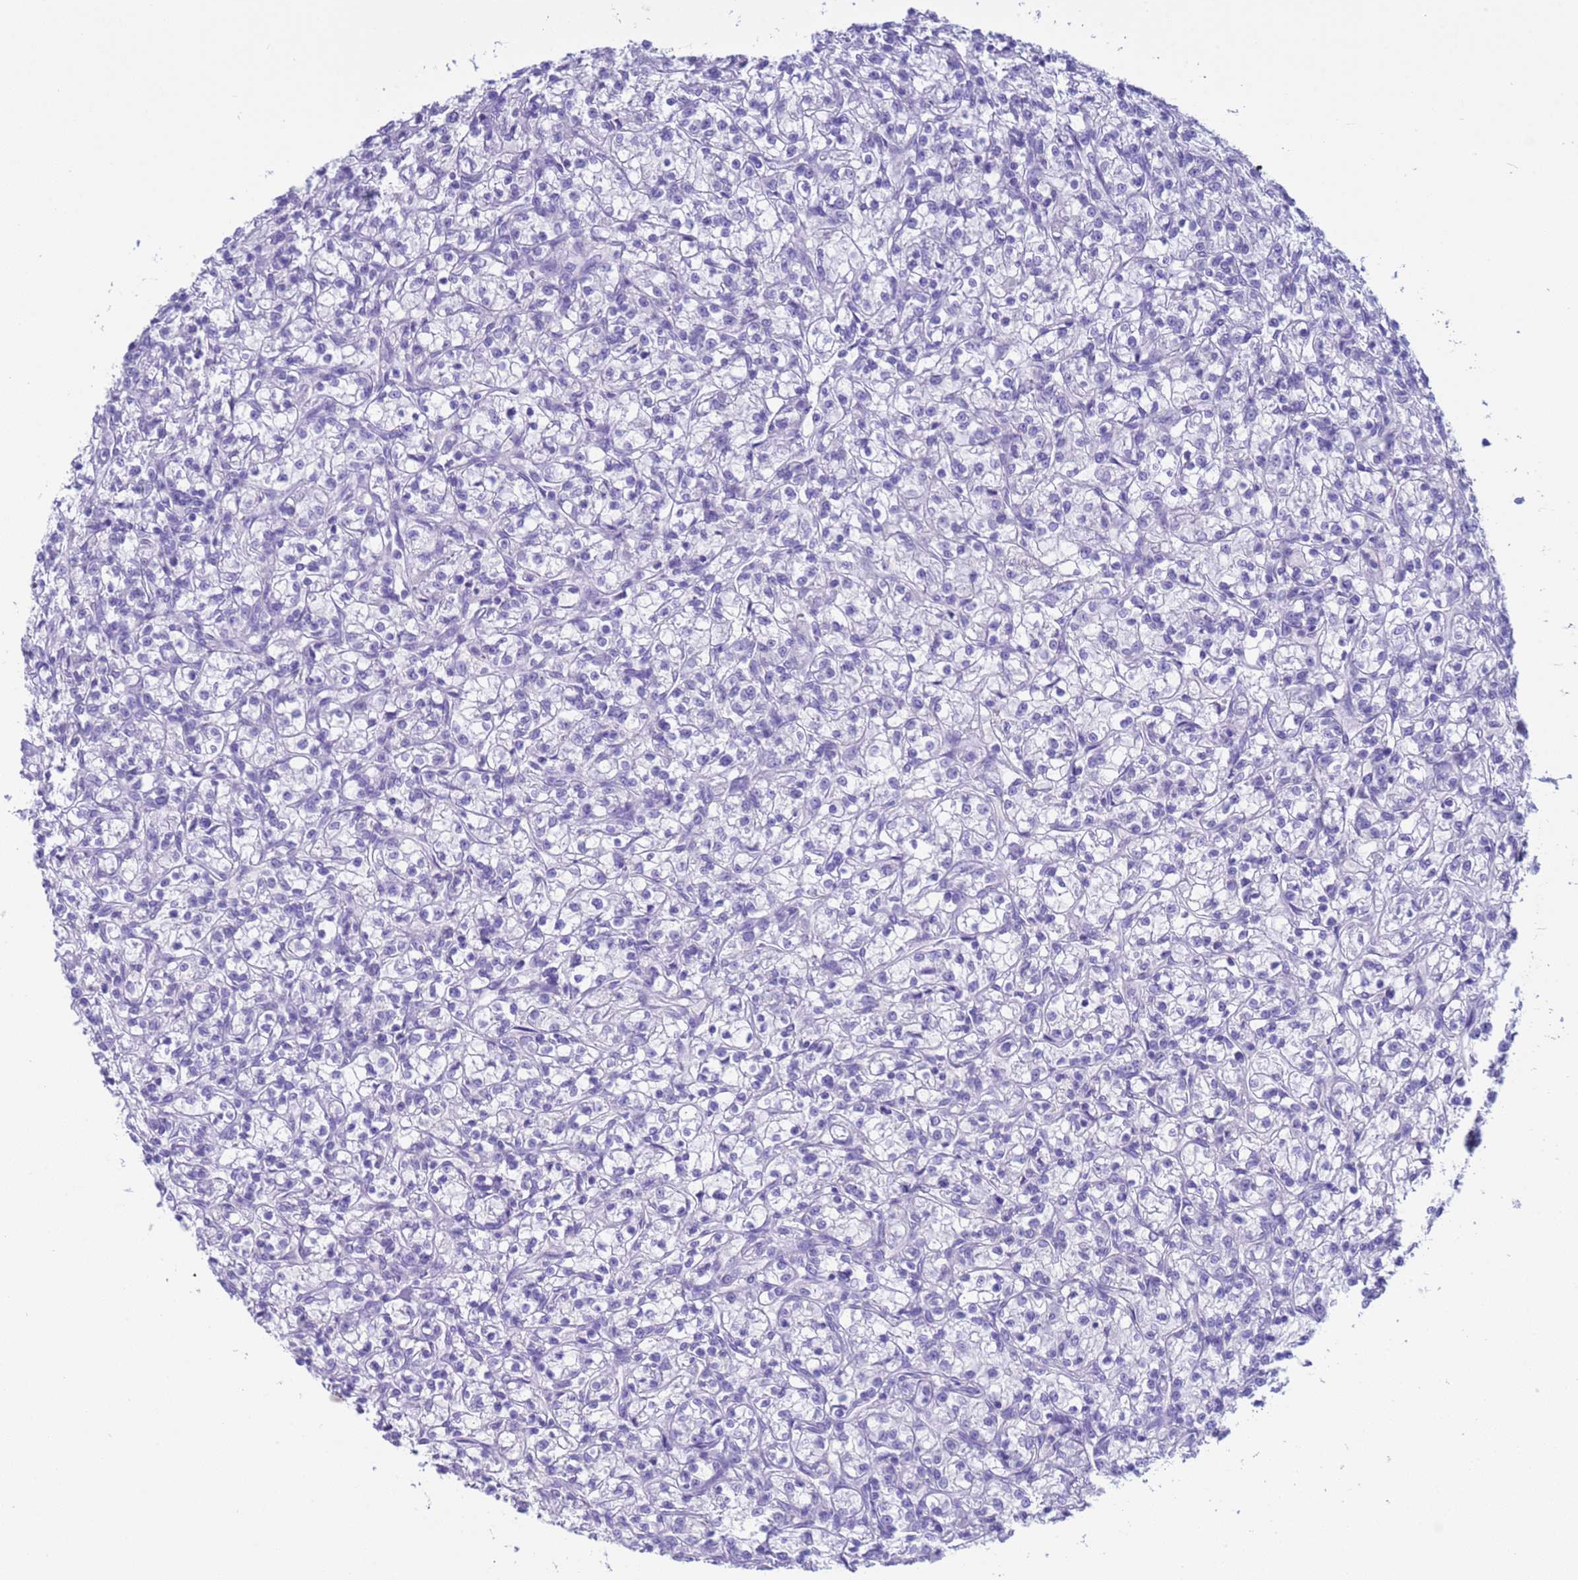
{"staining": {"intensity": "negative", "quantity": "none", "location": "none"}, "tissue": "renal cancer", "cell_type": "Tumor cells", "image_type": "cancer", "snomed": [{"axis": "morphology", "description": "Adenocarcinoma, NOS"}, {"axis": "topography", "description": "Kidney"}], "caption": "This is a micrograph of immunohistochemistry staining of renal cancer, which shows no staining in tumor cells.", "gene": "CKM", "patient": {"sex": "female", "age": 59}}